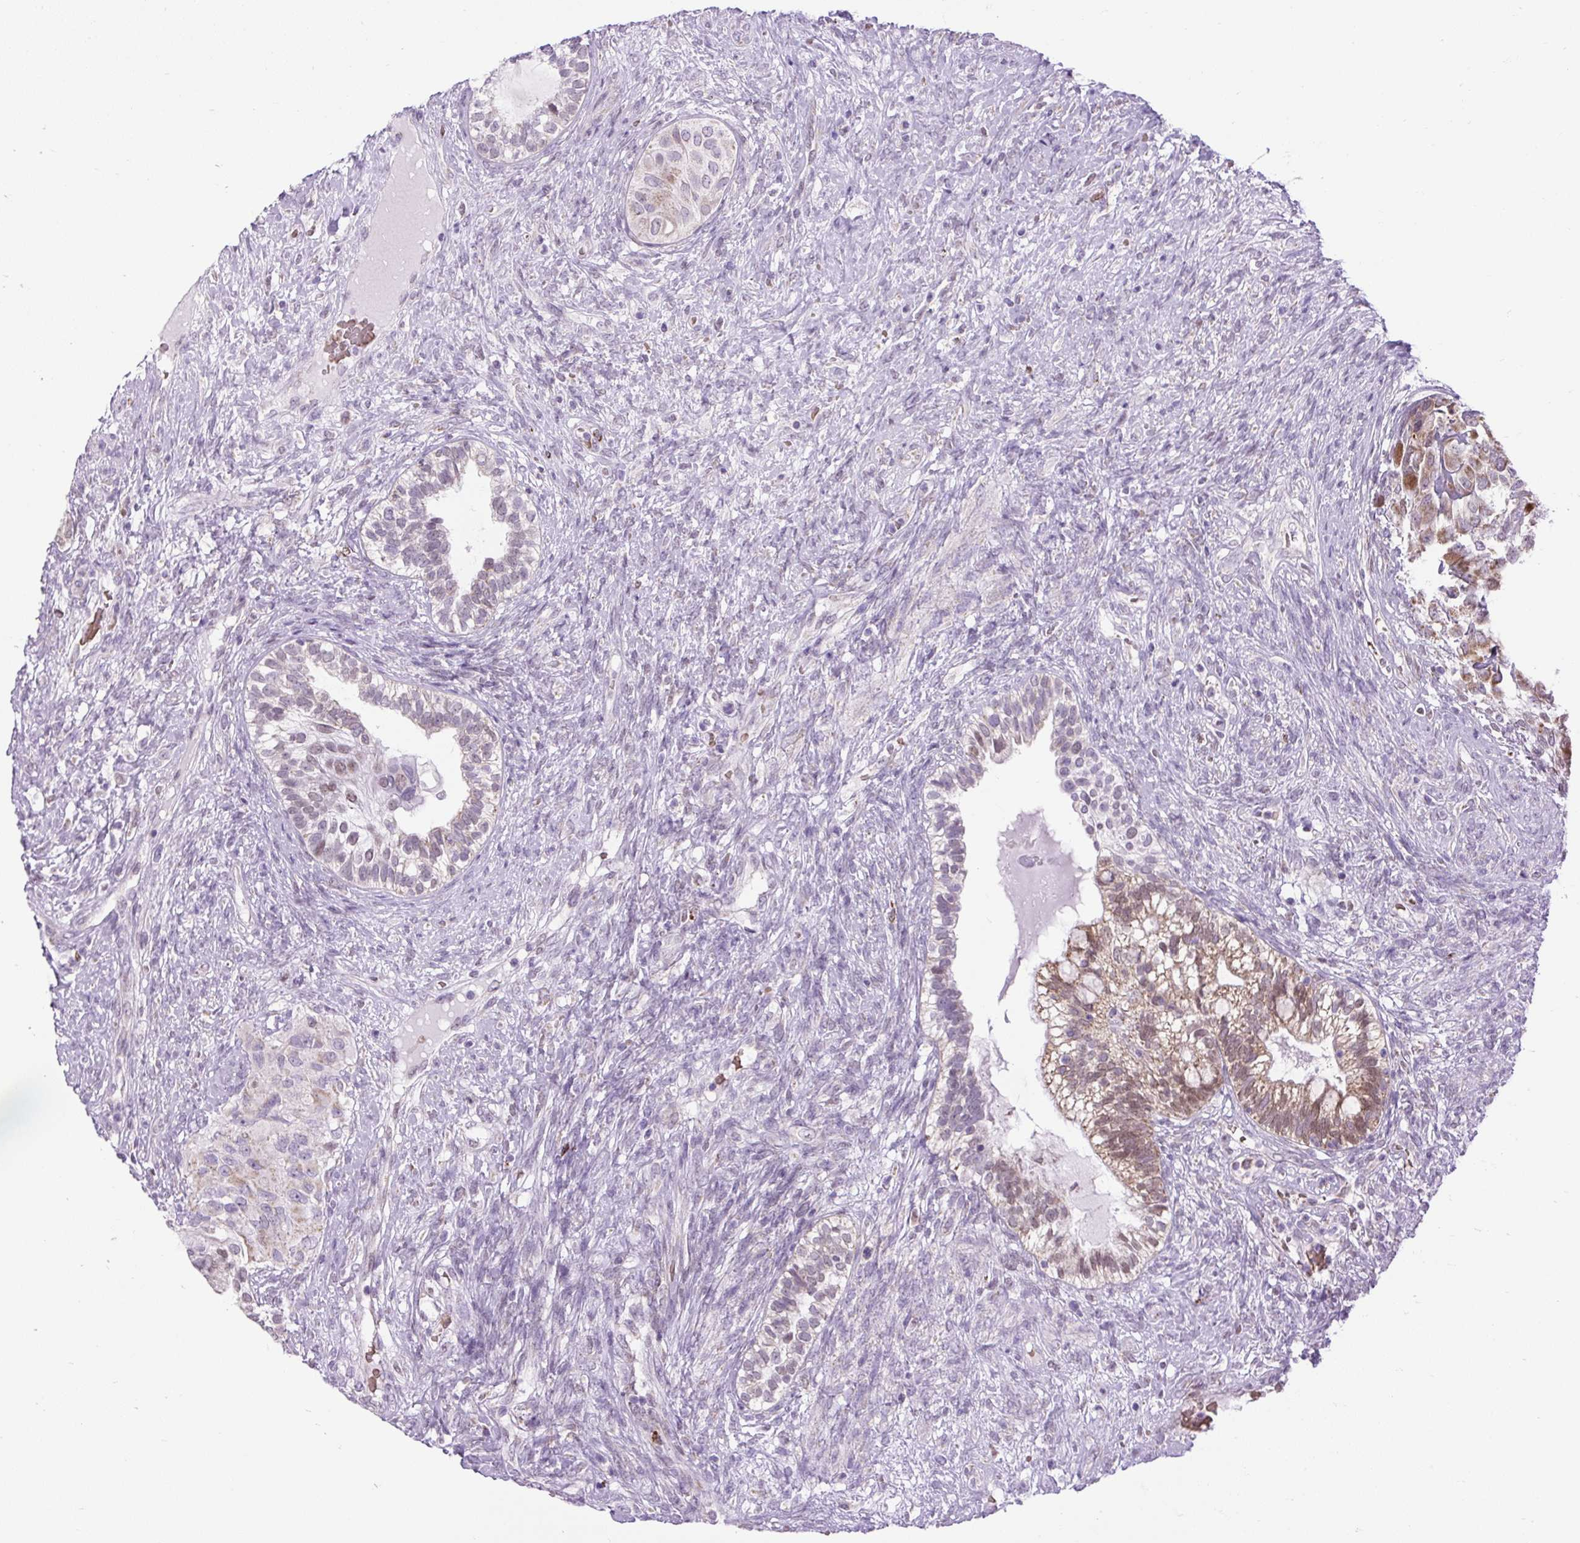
{"staining": {"intensity": "moderate", "quantity": "25%-75%", "location": "cytoplasmic/membranous,nuclear"}, "tissue": "testis cancer", "cell_type": "Tumor cells", "image_type": "cancer", "snomed": [{"axis": "morphology", "description": "Seminoma, NOS"}, {"axis": "morphology", "description": "Carcinoma, Embryonal, NOS"}, {"axis": "topography", "description": "Testis"}], "caption": "Immunohistochemical staining of human testis cancer (seminoma) demonstrates medium levels of moderate cytoplasmic/membranous and nuclear staining in about 25%-75% of tumor cells.", "gene": "SCO2", "patient": {"sex": "male", "age": 41}}